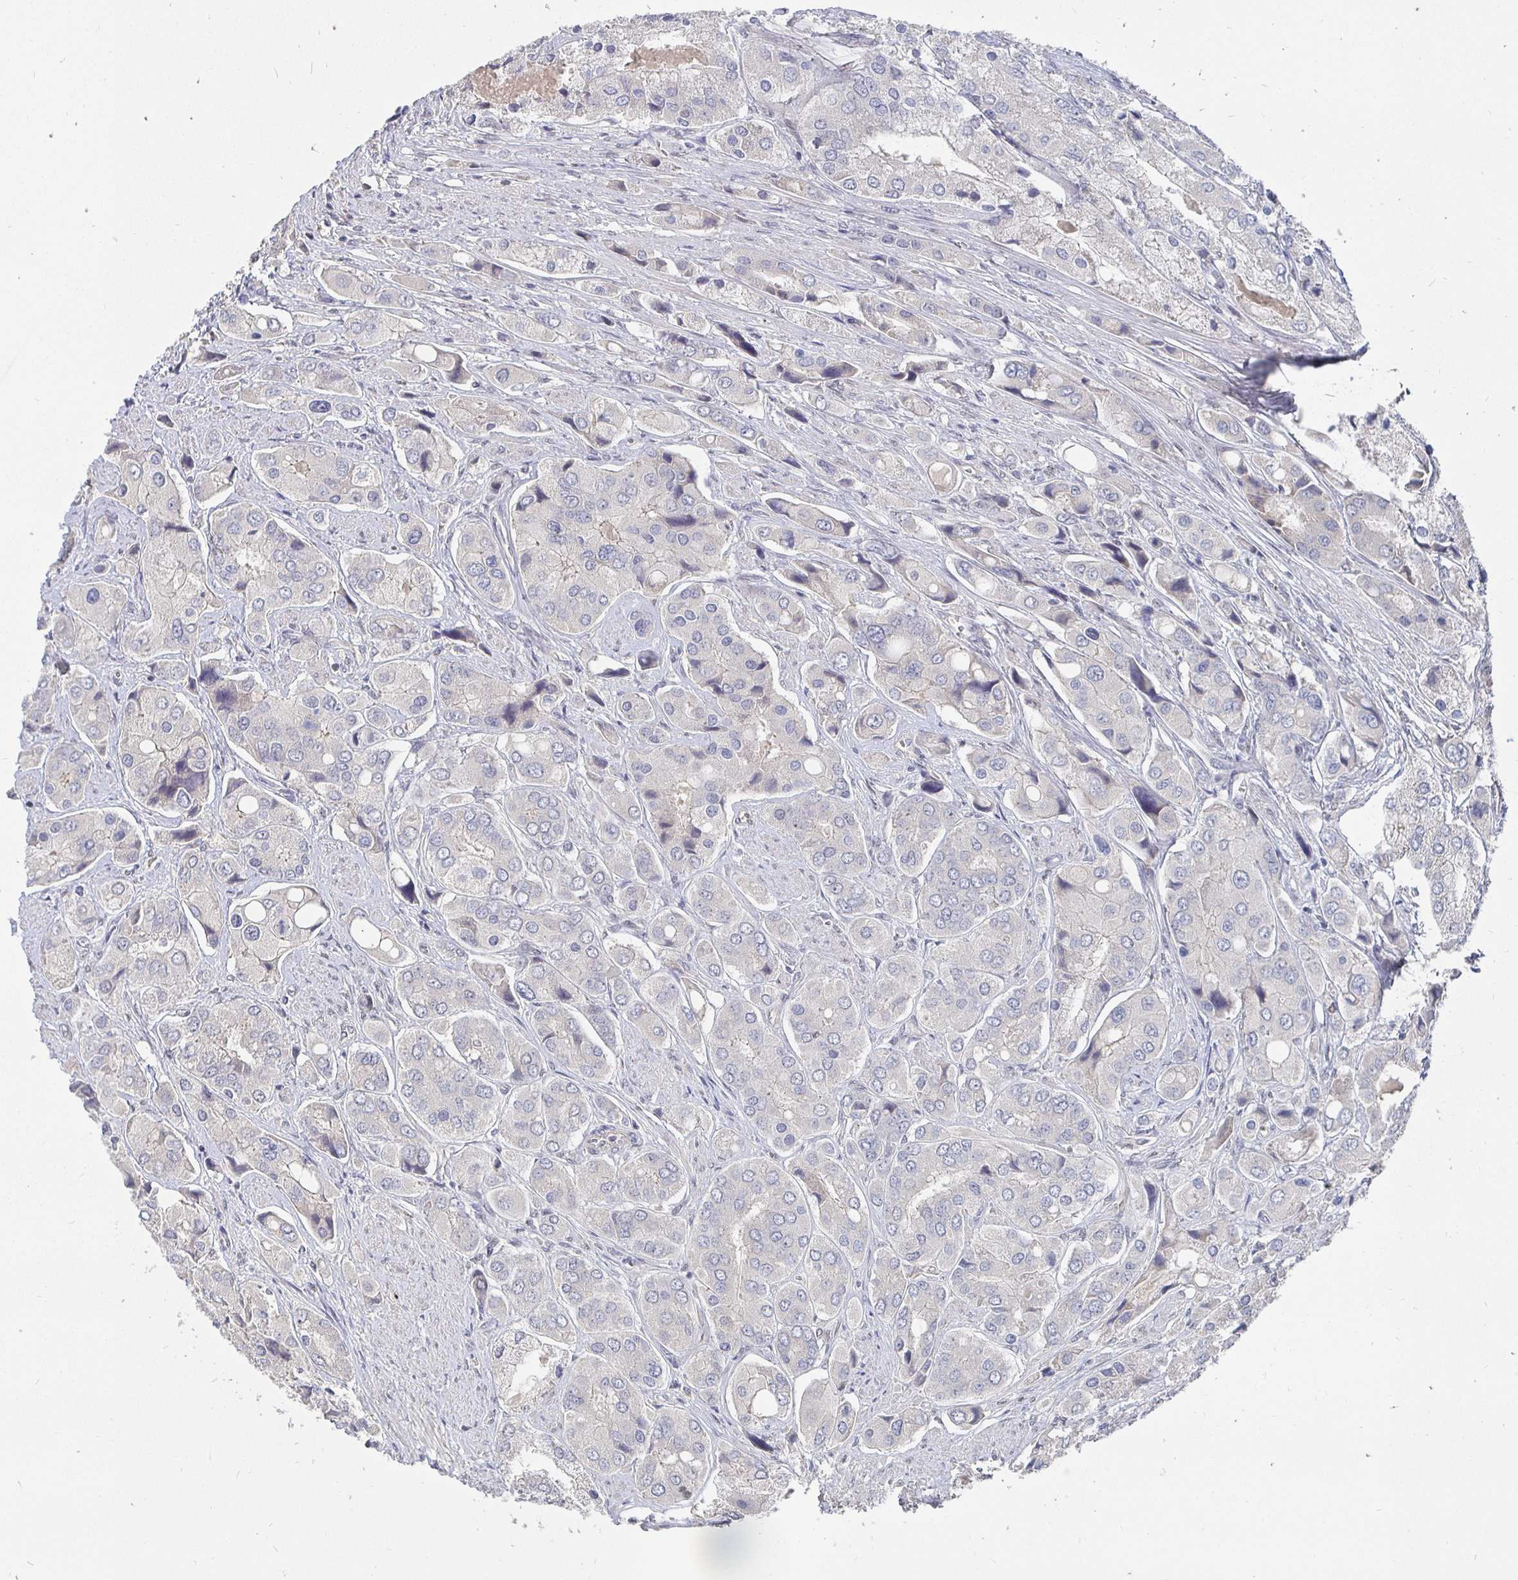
{"staining": {"intensity": "negative", "quantity": "none", "location": "none"}, "tissue": "prostate cancer", "cell_type": "Tumor cells", "image_type": "cancer", "snomed": [{"axis": "morphology", "description": "Adenocarcinoma, Low grade"}, {"axis": "topography", "description": "Prostate"}], "caption": "High power microscopy histopathology image of an immunohistochemistry image of prostate cancer (adenocarcinoma (low-grade)), revealing no significant staining in tumor cells. The staining is performed using DAB brown chromogen with nuclei counter-stained in using hematoxylin.", "gene": "MEIS1", "patient": {"sex": "male", "age": 69}}